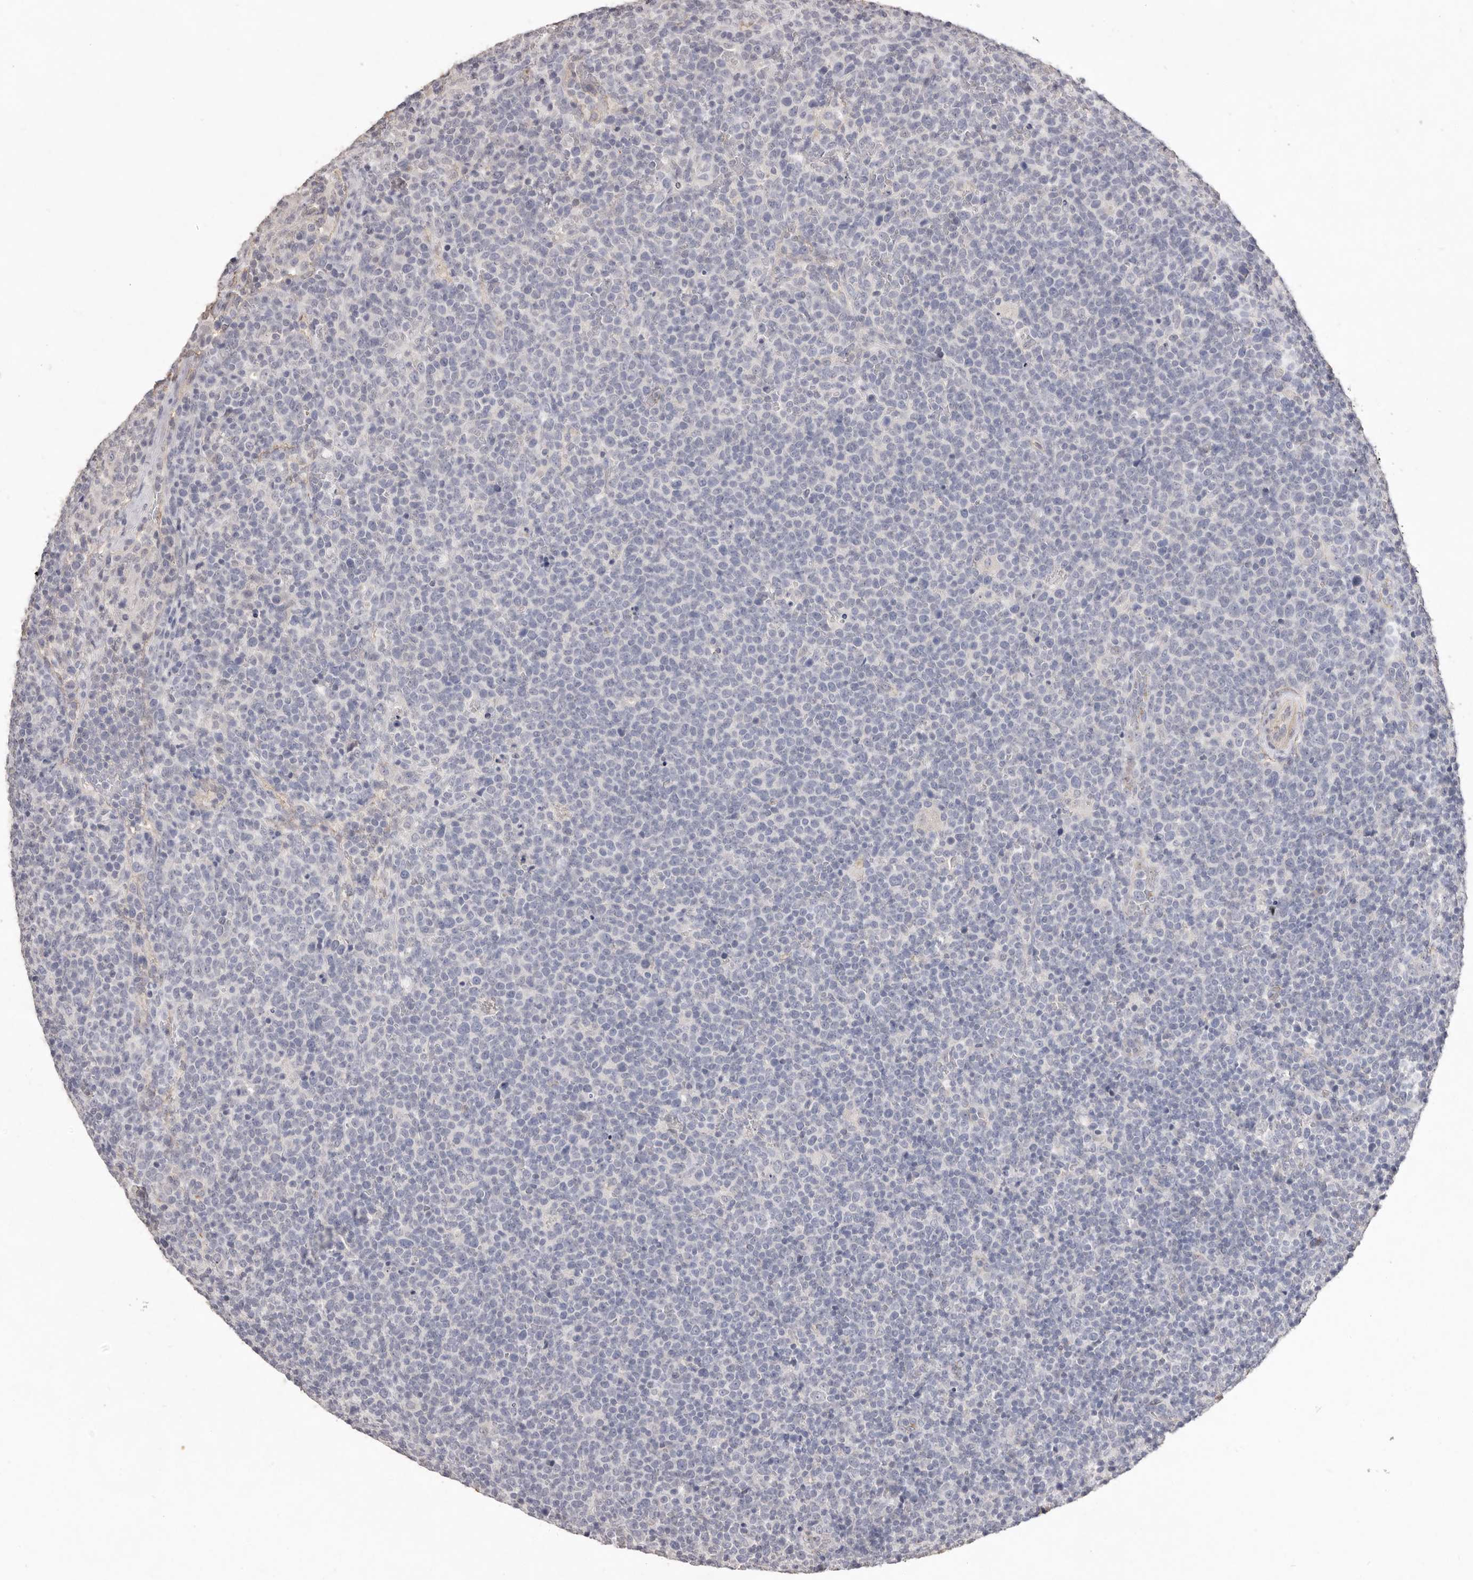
{"staining": {"intensity": "negative", "quantity": "none", "location": "none"}, "tissue": "lymphoma", "cell_type": "Tumor cells", "image_type": "cancer", "snomed": [{"axis": "morphology", "description": "Malignant lymphoma, non-Hodgkin's type, High grade"}, {"axis": "topography", "description": "Lymph node"}], "caption": "This is an immunohistochemistry (IHC) image of high-grade malignant lymphoma, non-Hodgkin's type. There is no expression in tumor cells.", "gene": "ZYG11B", "patient": {"sex": "male", "age": 61}}